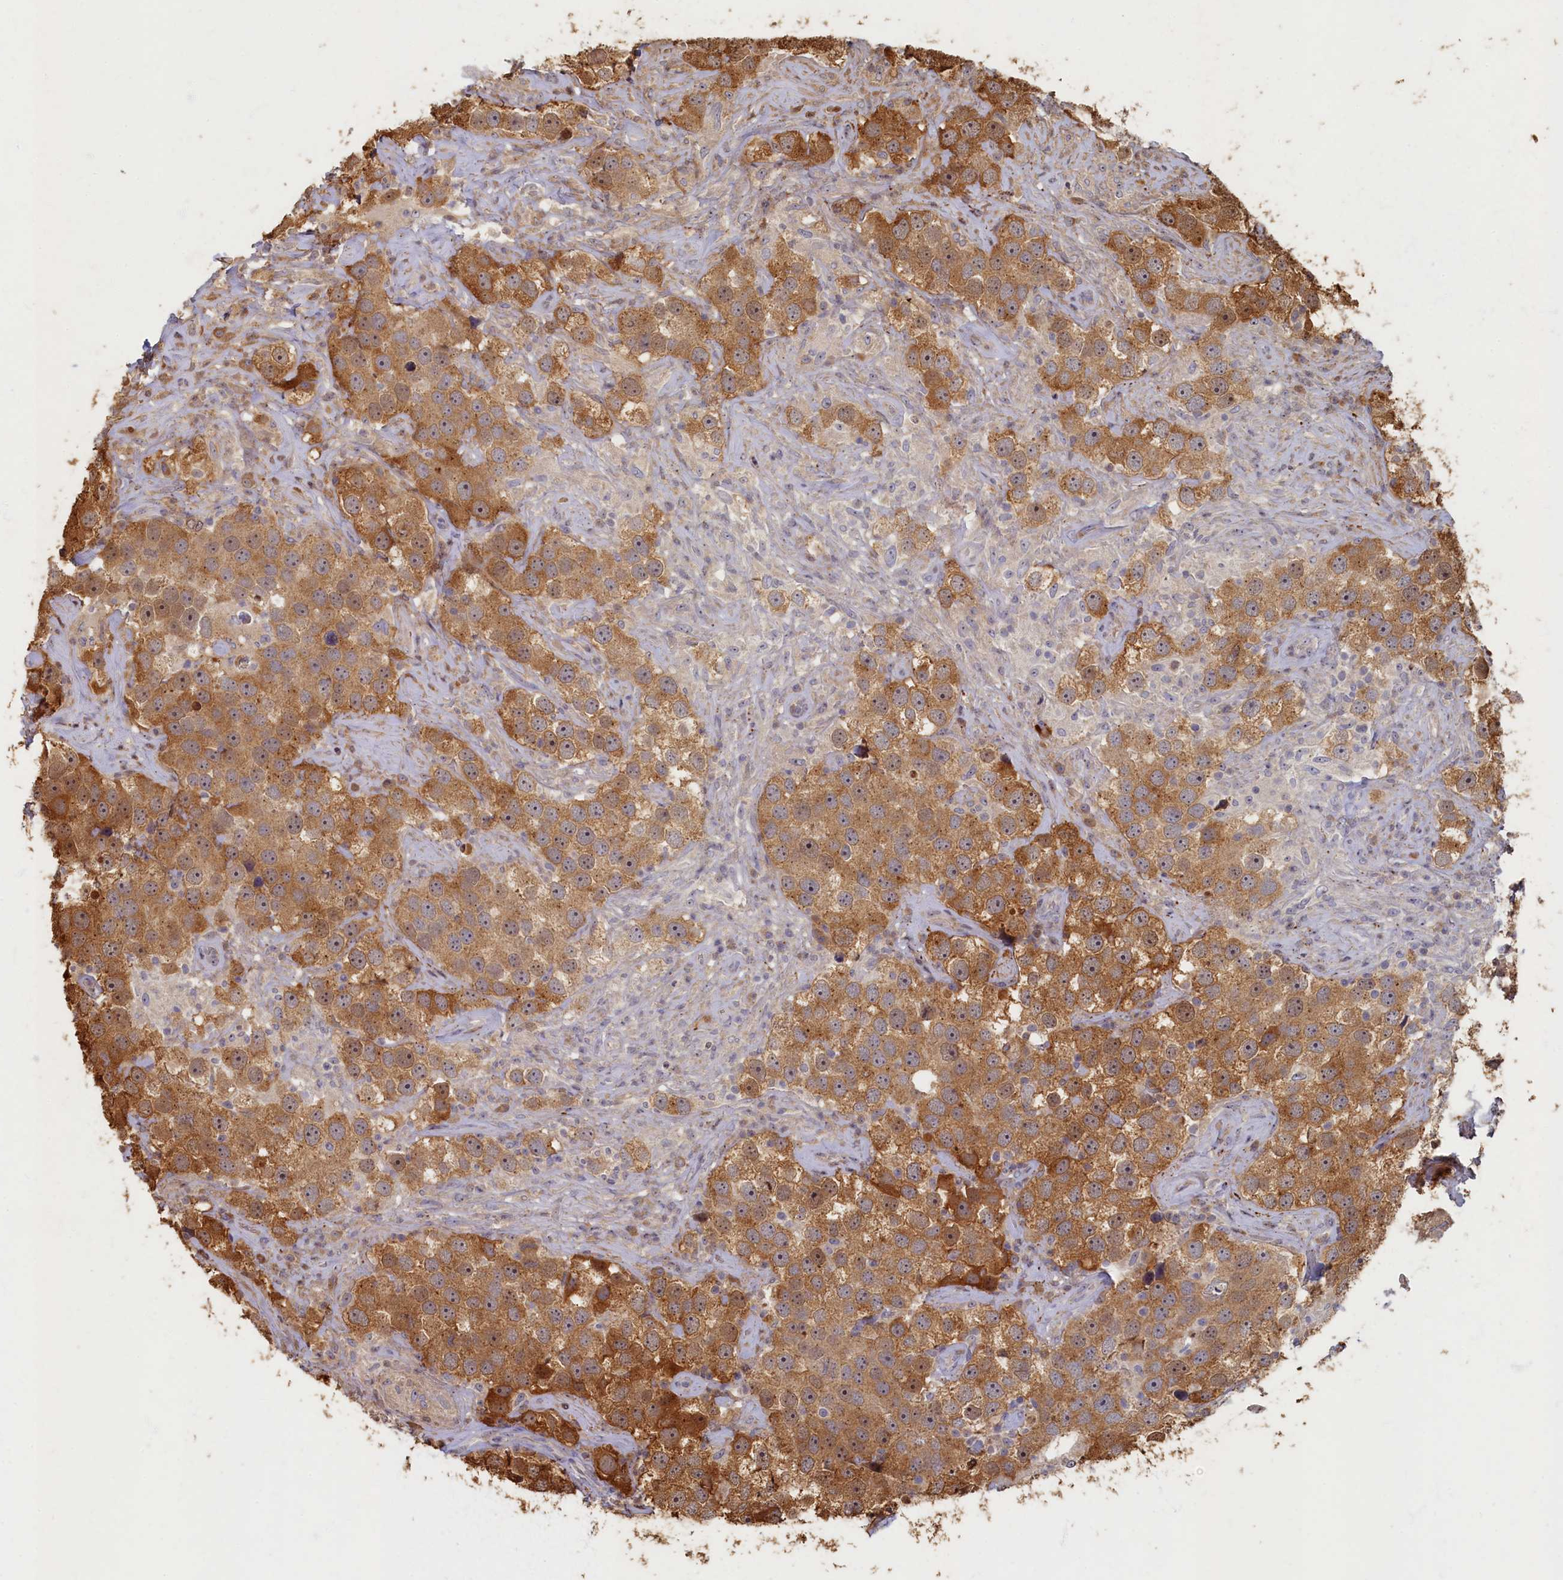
{"staining": {"intensity": "moderate", "quantity": ">75%", "location": "cytoplasmic/membranous,nuclear"}, "tissue": "testis cancer", "cell_type": "Tumor cells", "image_type": "cancer", "snomed": [{"axis": "morphology", "description": "Seminoma, NOS"}, {"axis": "topography", "description": "Testis"}], "caption": "This image displays testis seminoma stained with IHC to label a protein in brown. The cytoplasmic/membranous and nuclear of tumor cells show moderate positivity for the protein. Nuclei are counter-stained blue.", "gene": "HUNK", "patient": {"sex": "male", "age": 49}}